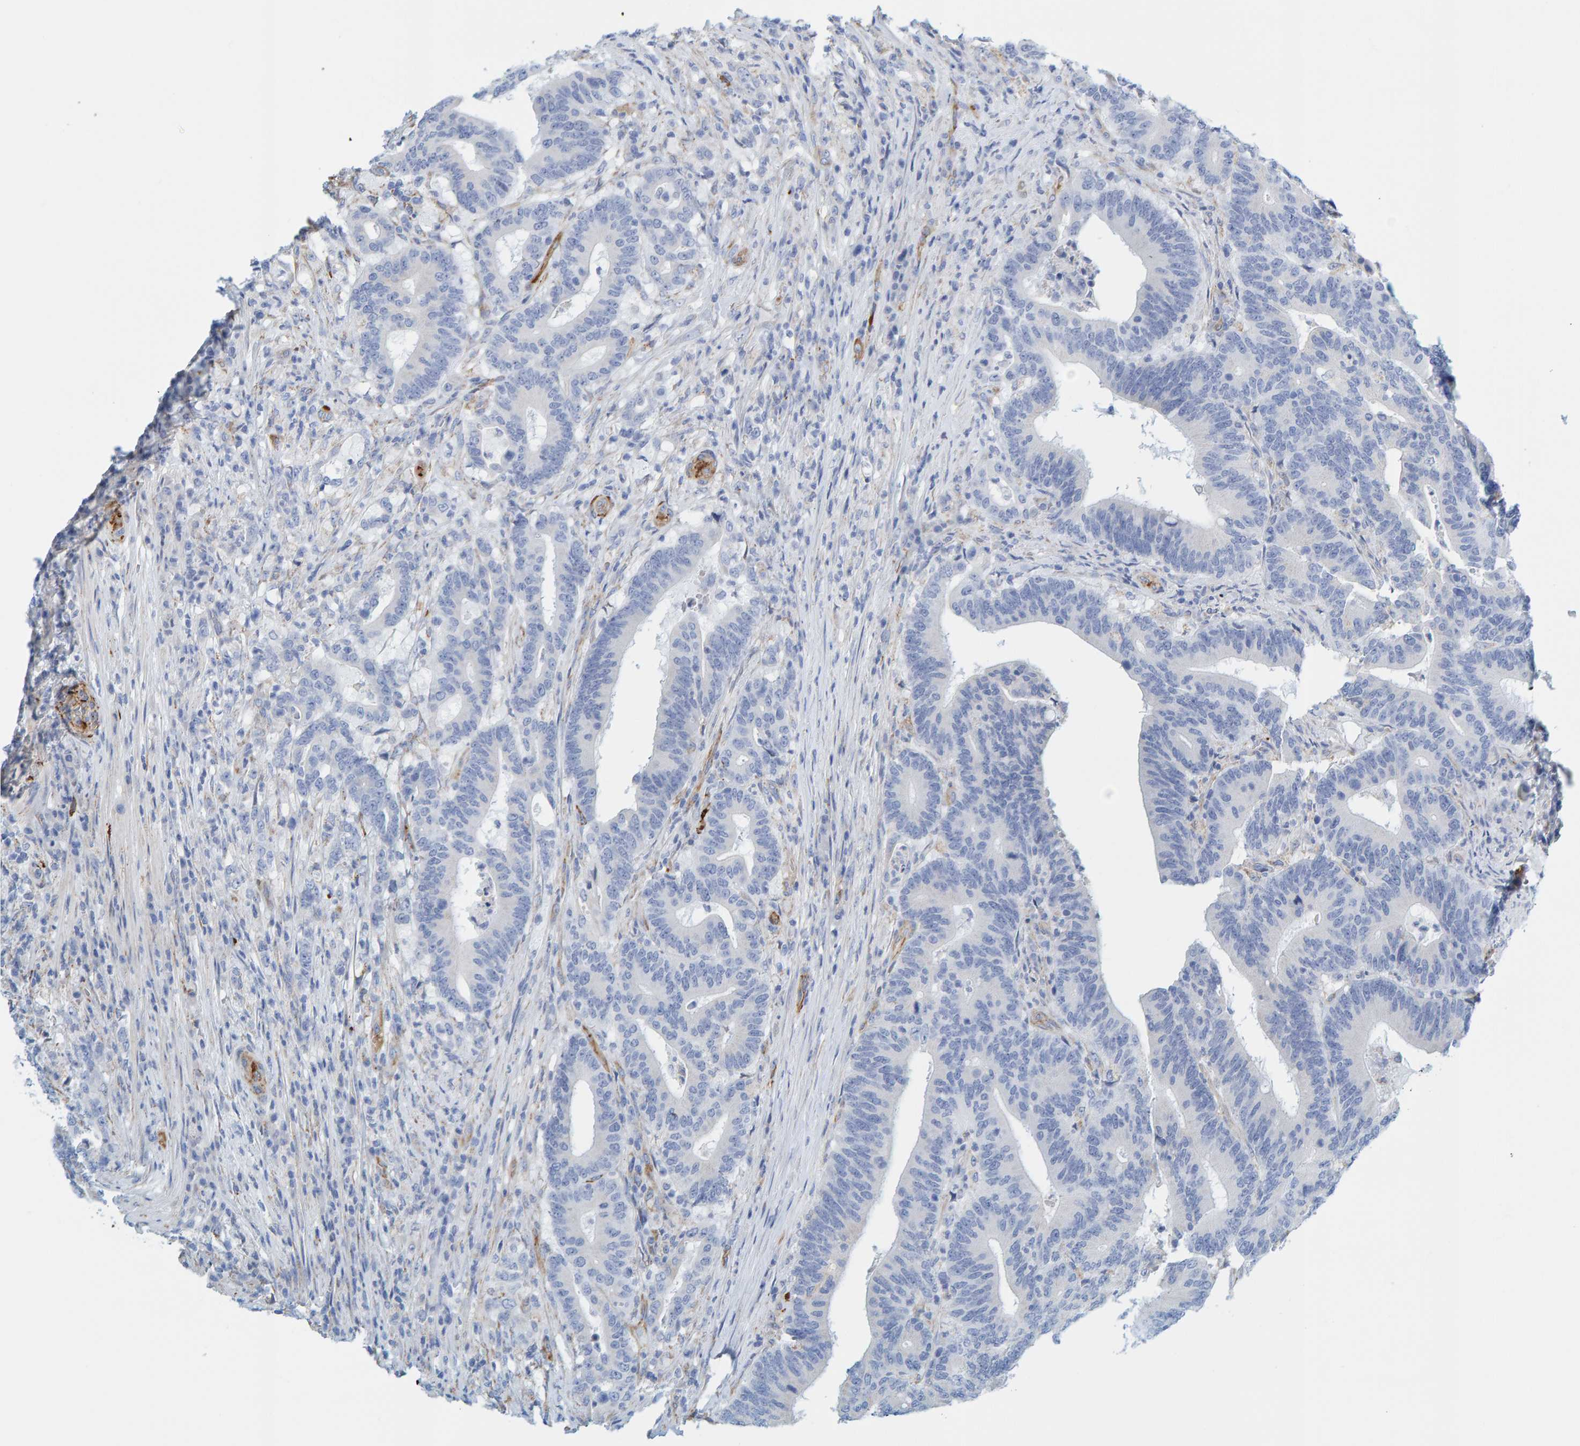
{"staining": {"intensity": "negative", "quantity": "none", "location": "none"}, "tissue": "colorectal cancer", "cell_type": "Tumor cells", "image_type": "cancer", "snomed": [{"axis": "morphology", "description": "Adenocarcinoma, NOS"}, {"axis": "topography", "description": "Colon"}], "caption": "Tumor cells show no significant positivity in adenocarcinoma (colorectal). (Stains: DAB immunohistochemistry with hematoxylin counter stain, Microscopy: brightfield microscopy at high magnification).", "gene": "MAP1B", "patient": {"sex": "female", "age": 66}}